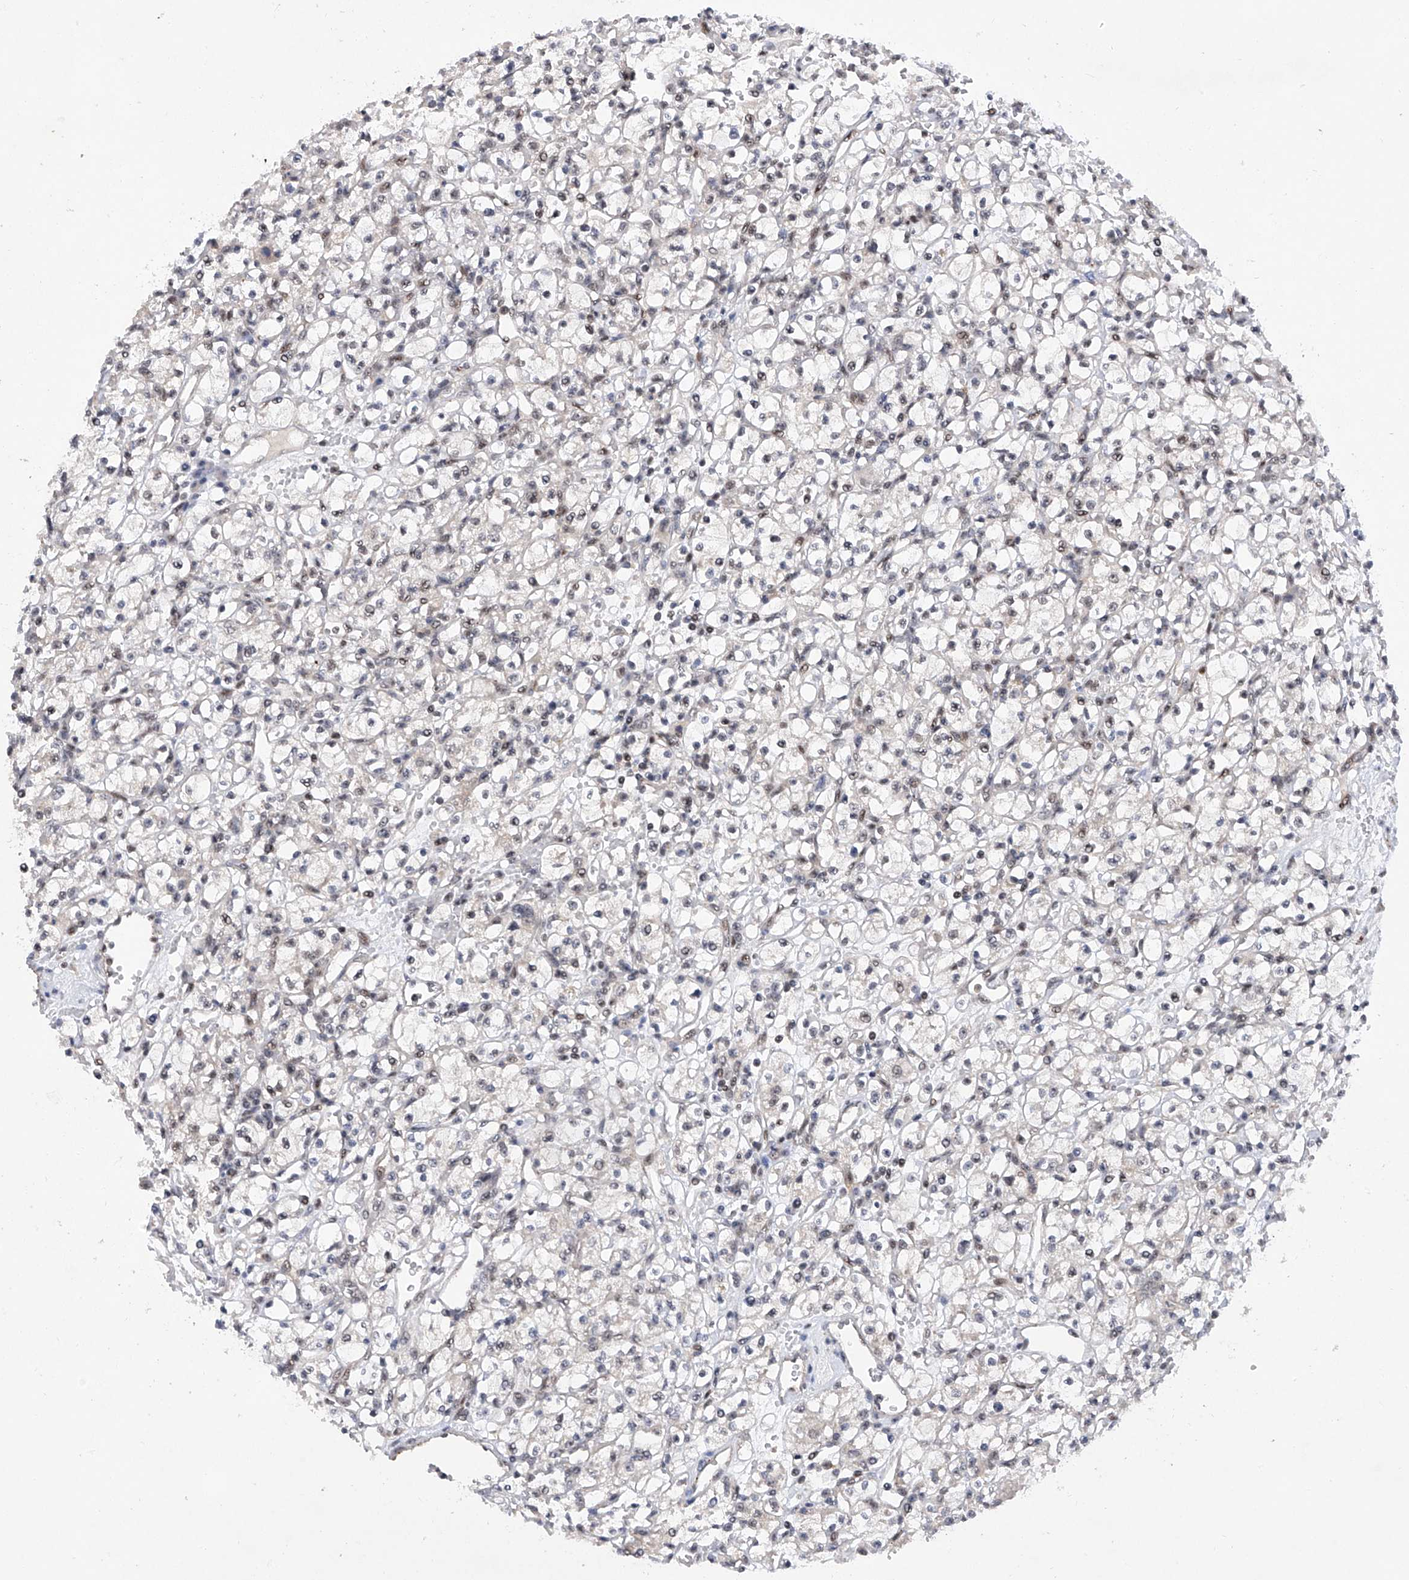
{"staining": {"intensity": "negative", "quantity": "none", "location": "none"}, "tissue": "renal cancer", "cell_type": "Tumor cells", "image_type": "cancer", "snomed": [{"axis": "morphology", "description": "Adenocarcinoma, NOS"}, {"axis": "topography", "description": "Kidney"}], "caption": "Renal adenocarcinoma stained for a protein using IHC shows no staining tumor cells.", "gene": "RAD54L", "patient": {"sex": "female", "age": 59}}